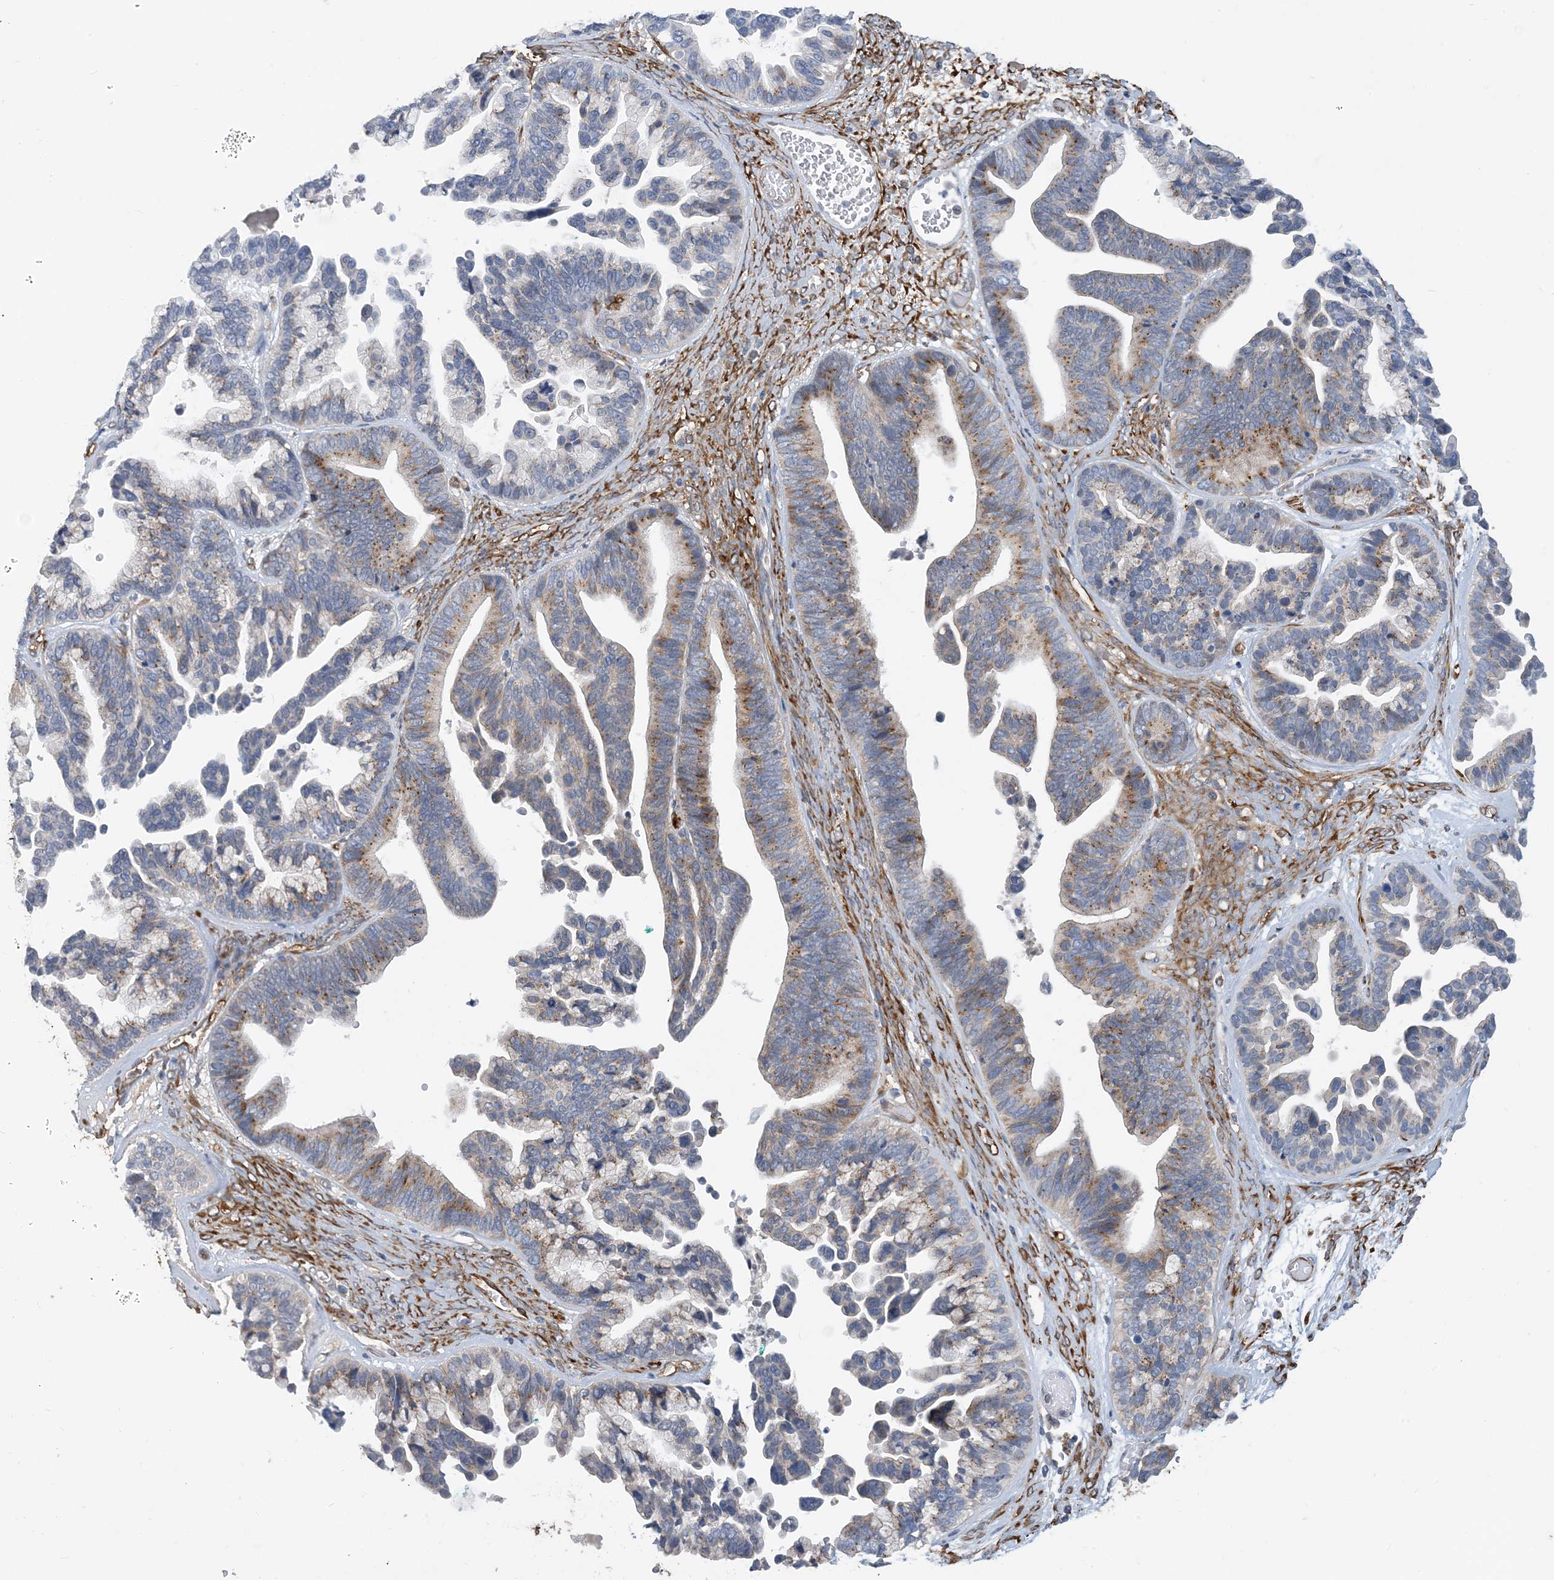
{"staining": {"intensity": "moderate", "quantity": "25%-75%", "location": "cytoplasmic/membranous"}, "tissue": "ovarian cancer", "cell_type": "Tumor cells", "image_type": "cancer", "snomed": [{"axis": "morphology", "description": "Cystadenocarcinoma, serous, NOS"}, {"axis": "topography", "description": "Ovary"}], "caption": "DAB immunohistochemical staining of serous cystadenocarcinoma (ovarian) shows moderate cytoplasmic/membranous protein positivity in approximately 25%-75% of tumor cells.", "gene": "EIF2A", "patient": {"sex": "female", "age": 56}}